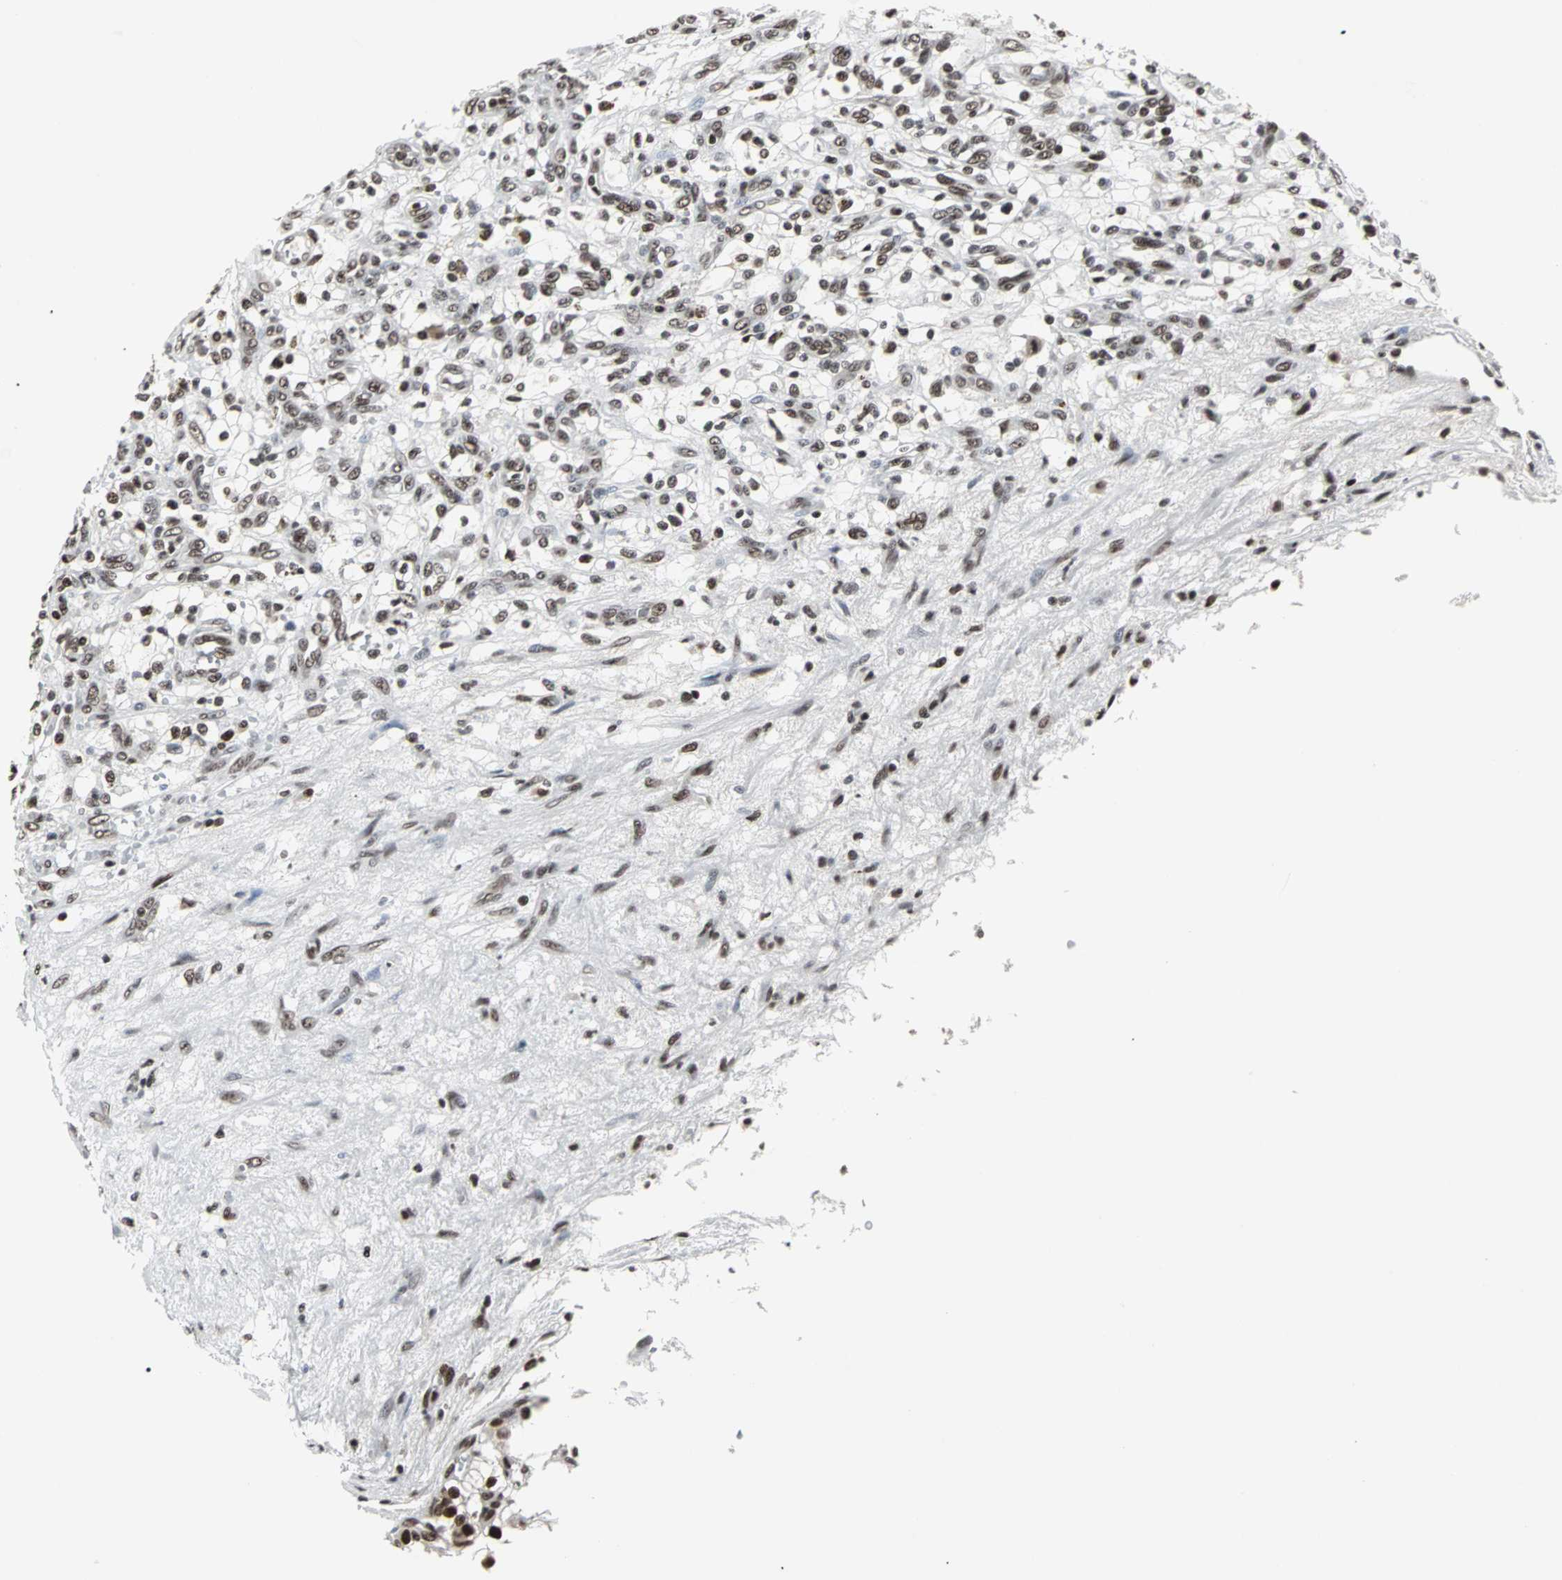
{"staining": {"intensity": "moderate", "quantity": ">75%", "location": "nuclear"}, "tissue": "renal cancer", "cell_type": "Tumor cells", "image_type": "cancer", "snomed": [{"axis": "morphology", "description": "Adenocarcinoma, NOS"}, {"axis": "topography", "description": "Kidney"}], "caption": "Immunohistochemical staining of human renal cancer (adenocarcinoma) demonstrates medium levels of moderate nuclear expression in about >75% of tumor cells.", "gene": "PNKP", "patient": {"sex": "female", "age": 57}}